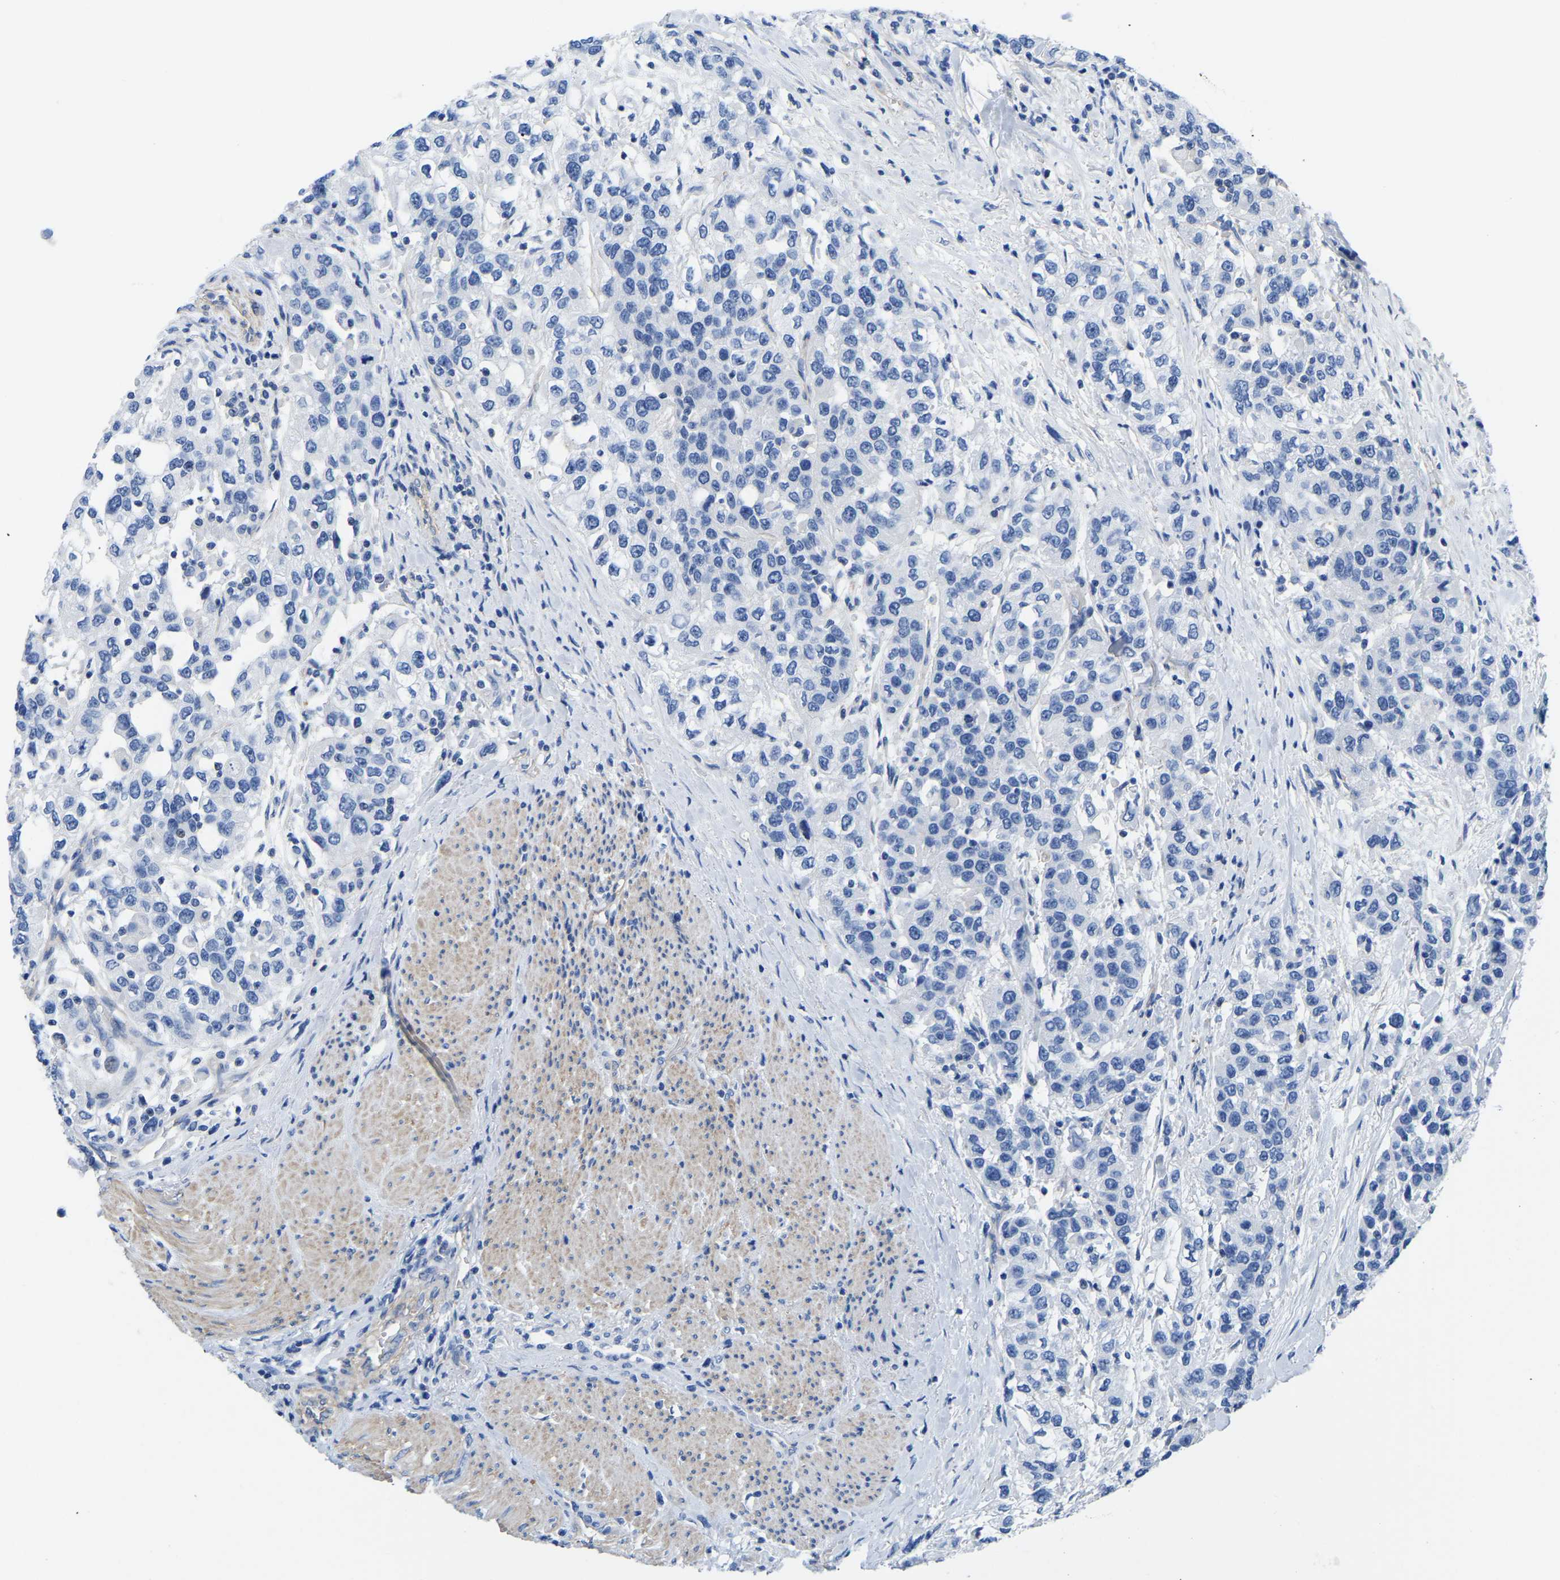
{"staining": {"intensity": "negative", "quantity": "none", "location": "none"}, "tissue": "urothelial cancer", "cell_type": "Tumor cells", "image_type": "cancer", "snomed": [{"axis": "morphology", "description": "Urothelial carcinoma, High grade"}, {"axis": "topography", "description": "Urinary bladder"}], "caption": "IHC photomicrograph of urothelial cancer stained for a protein (brown), which displays no positivity in tumor cells.", "gene": "UPK3A", "patient": {"sex": "female", "age": 80}}